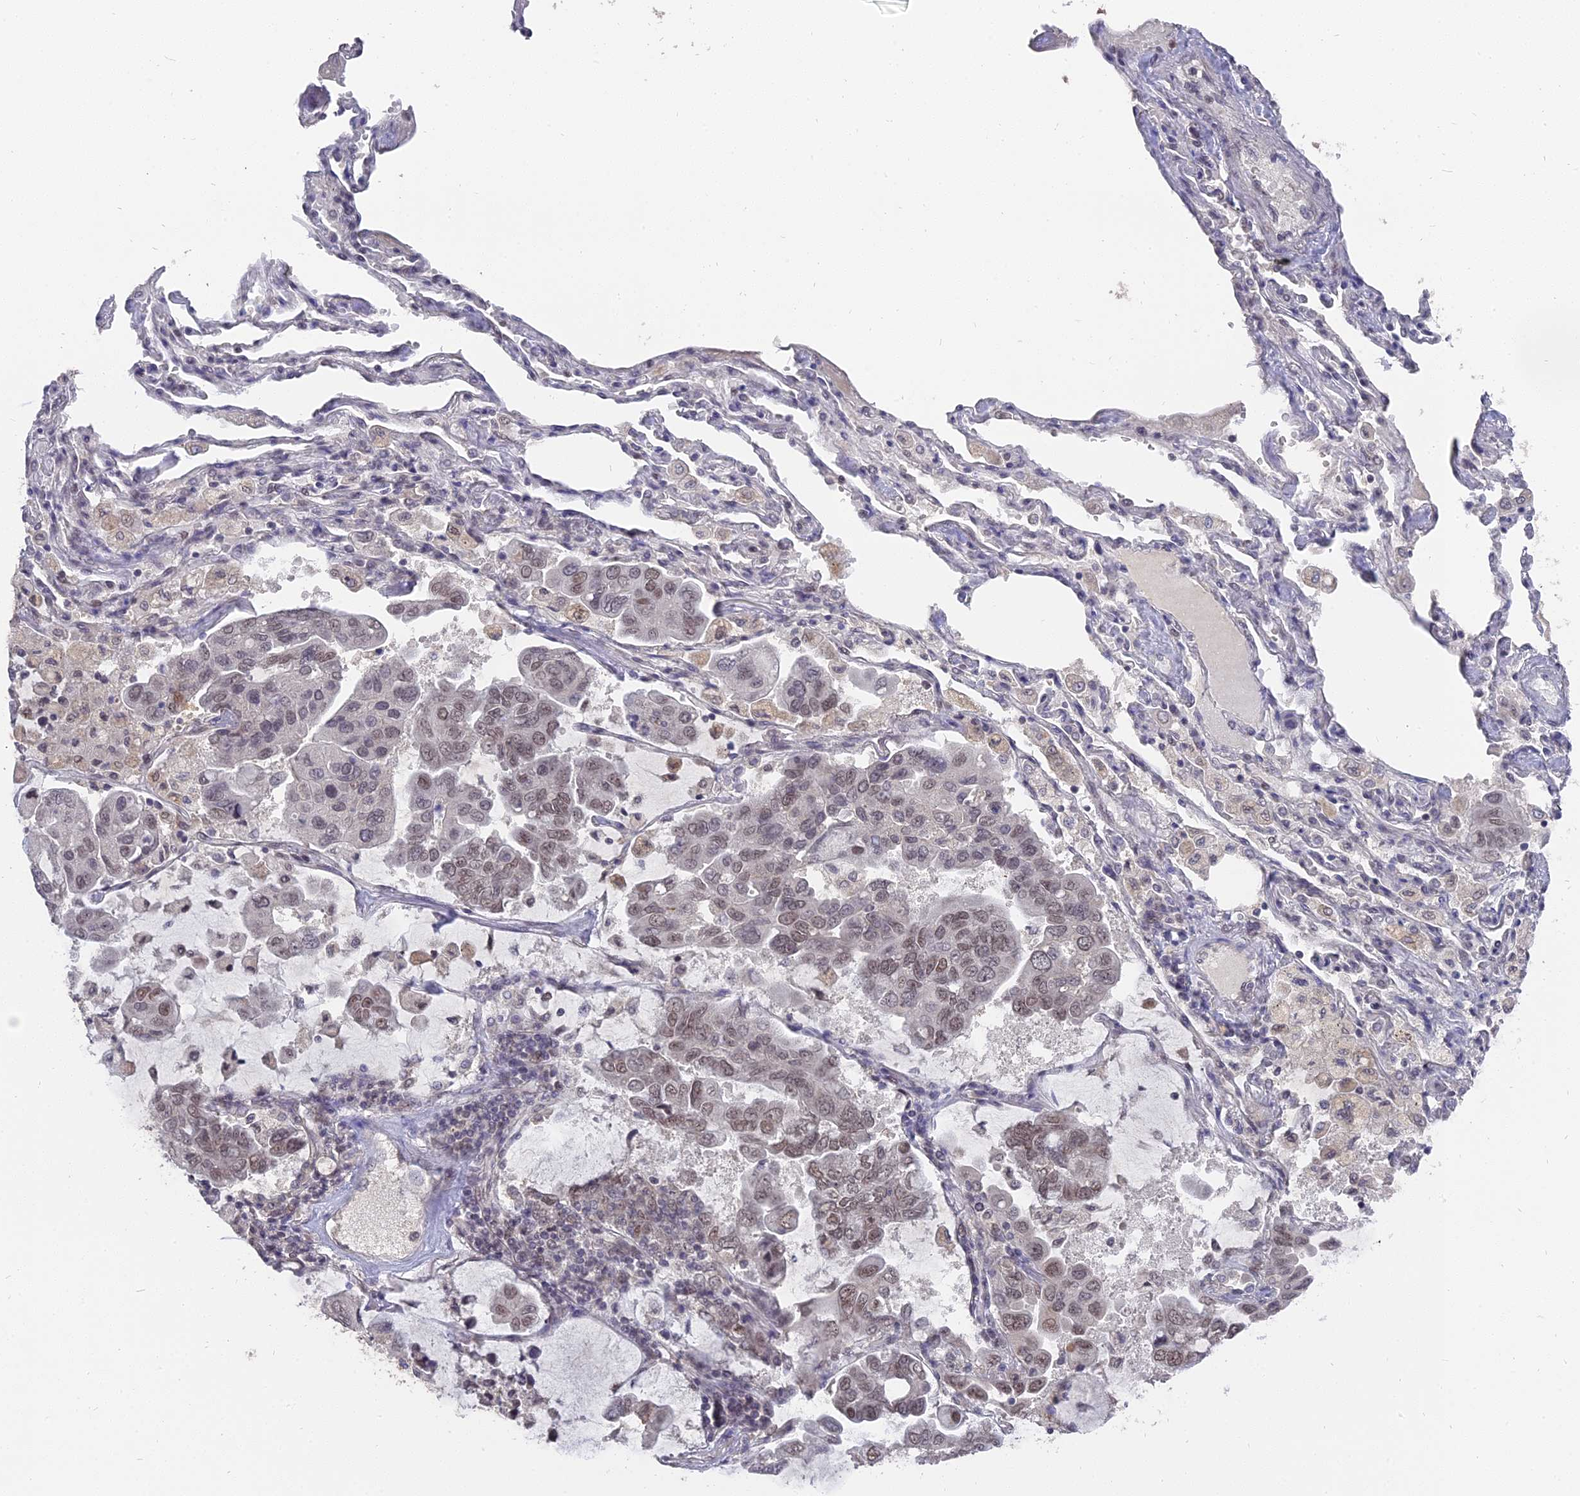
{"staining": {"intensity": "weak", "quantity": "25%-75%", "location": "nuclear"}, "tissue": "lung cancer", "cell_type": "Tumor cells", "image_type": "cancer", "snomed": [{"axis": "morphology", "description": "Adenocarcinoma, NOS"}, {"axis": "topography", "description": "Lung"}], "caption": "Immunohistochemical staining of lung cancer reveals low levels of weak nuclear protein positivity in approximately 25%-75% of tumor cells.", "gene": "NR1H3", "patient": {"sex": "male", "age": 64}}